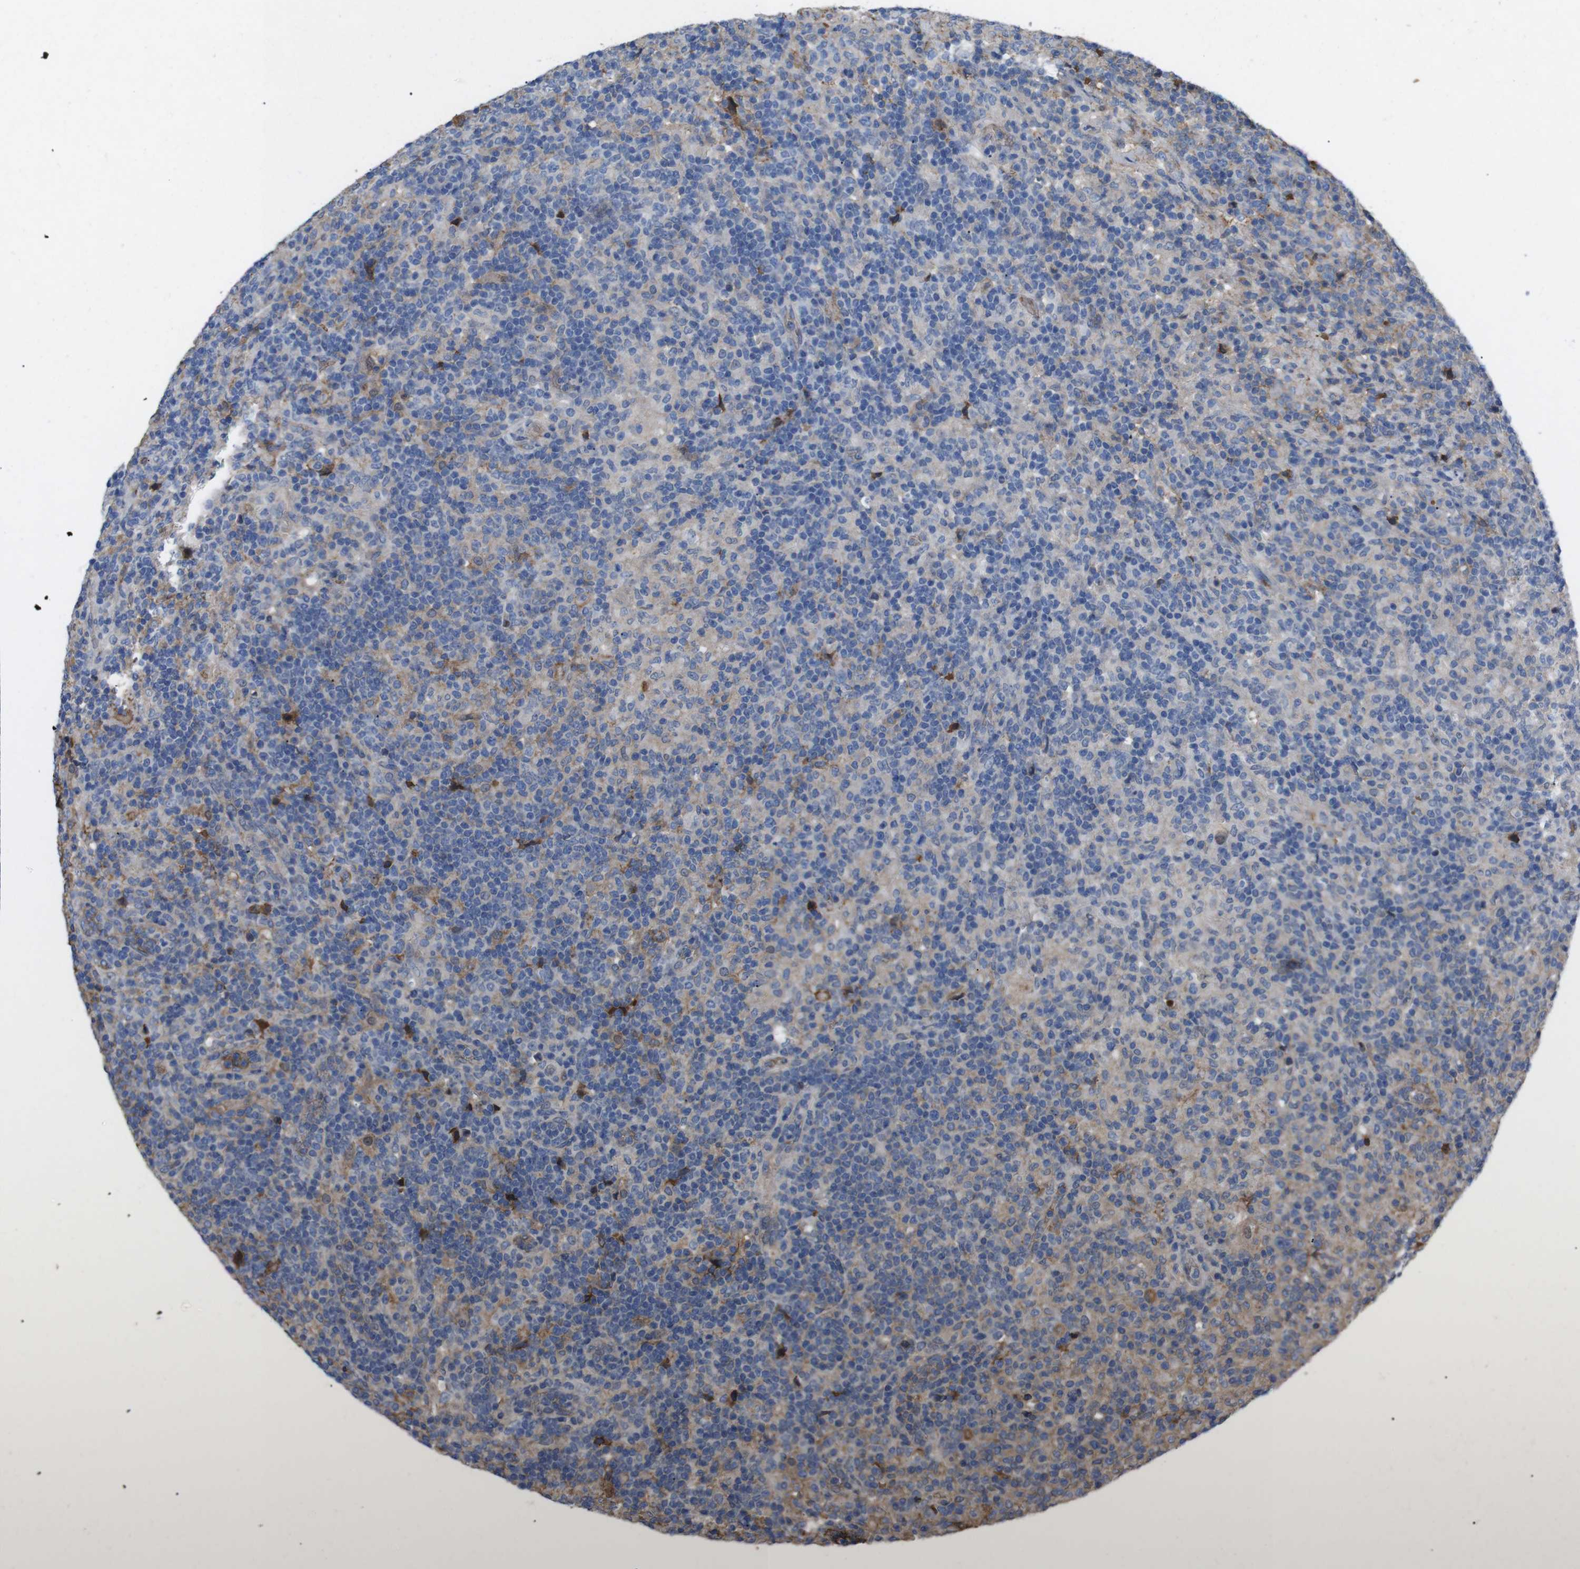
{"staining": {"intensity": "negative", "quantity": "none", "location": "none"}, "tissue": "lymphoma", "cell_type": "Tumor cells", "image_type": "cancer", "snomed": [{"axis": "morphology", "description": "Hodgkin's disease, NOS"}, {"axis": "topography", "description": "Lymph node"}], "caption": "IHC histopathology image of neoplastic tissue: Hodgkin's disease stained with DAB (3,3'-diaminobenzidine) reveals no significant protein positivity in tumor cells.", "gene": "SPTB", "patient": {"sex": "male", "age": 70}}